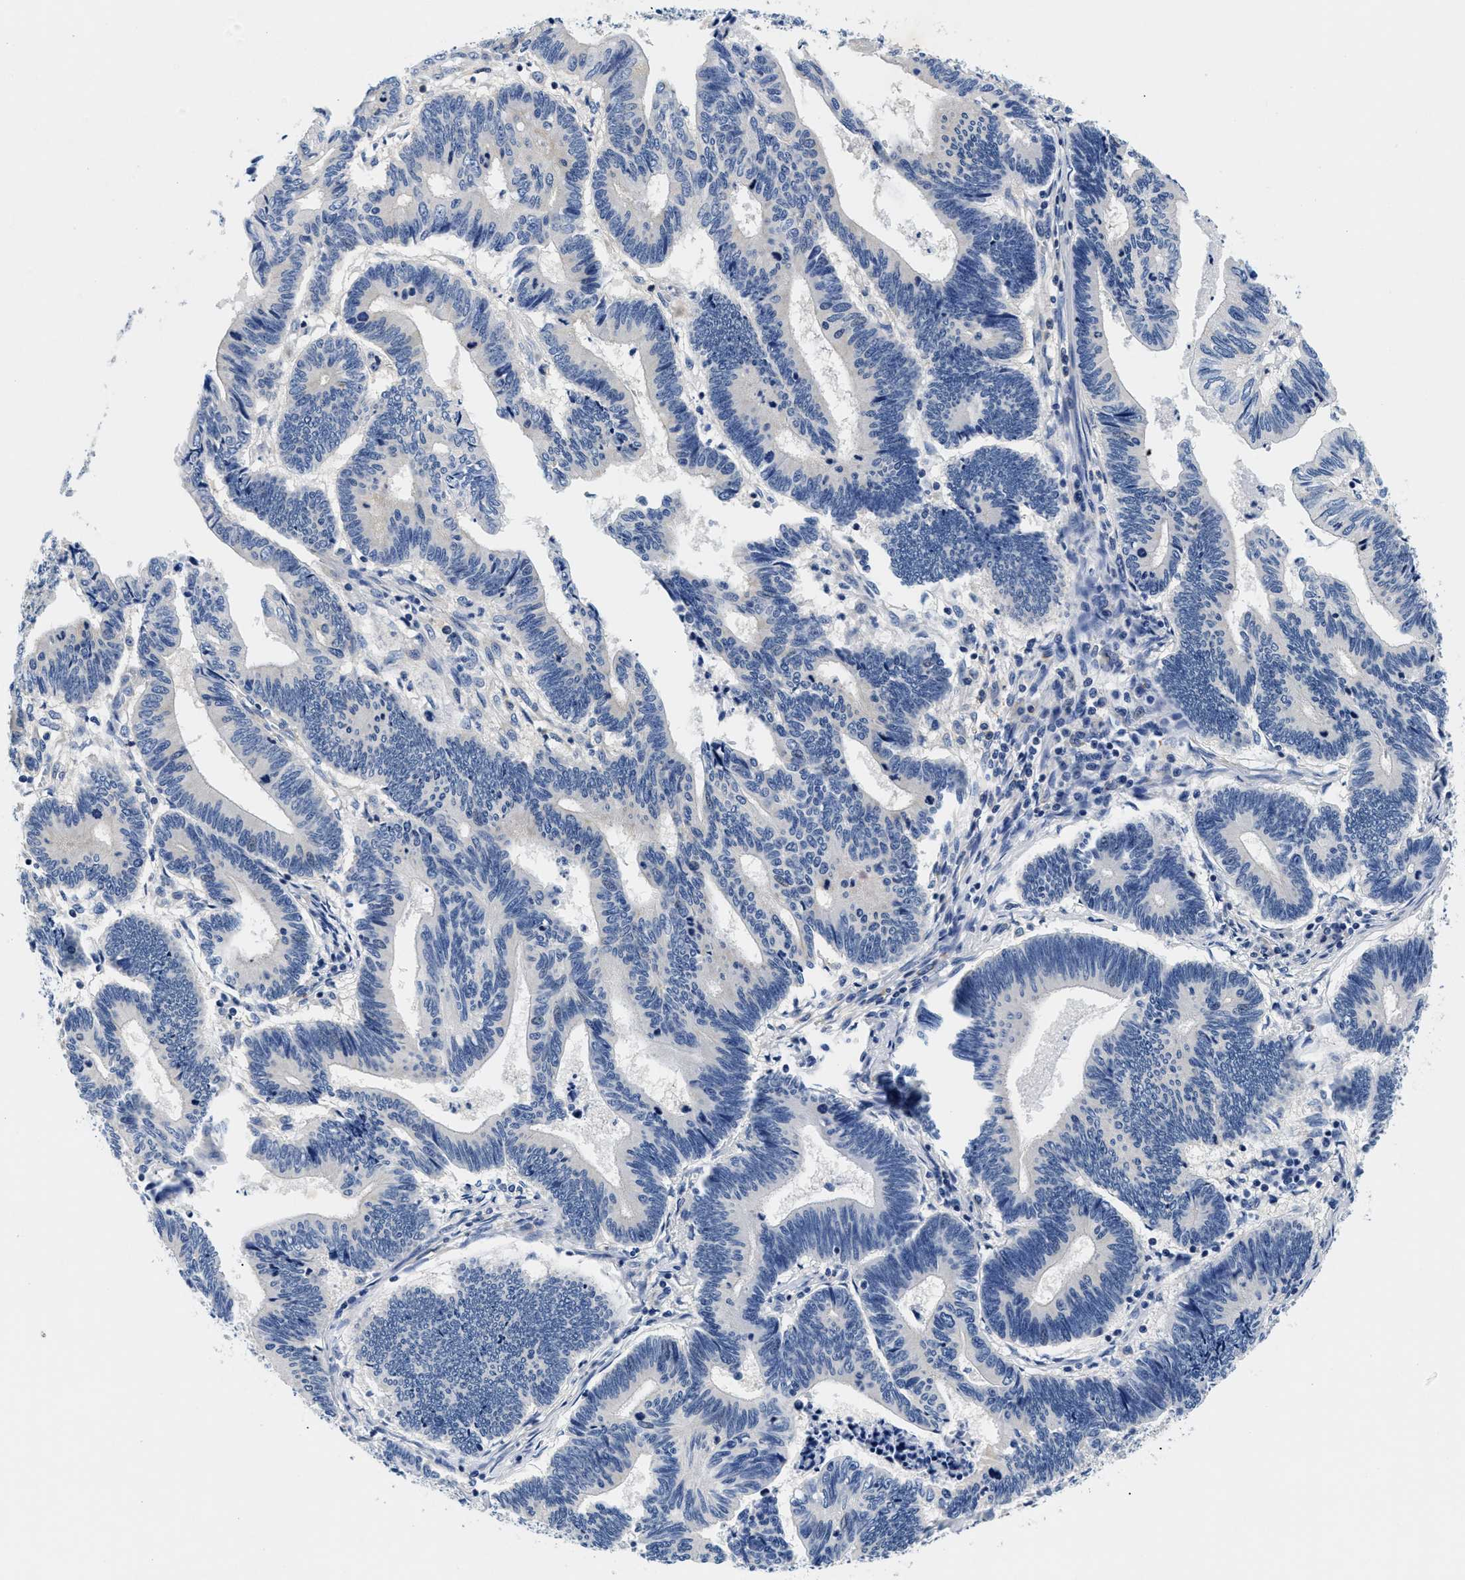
{"staining": {"intensity": "negative", "quantity": "none", "location": "none"}, "tissue": "pancreatic cancer", "cell_type": "Tumor cells", "image_type": "cancer", "snomed": [{"axis": "morphology", "description": "Adenocarcinoma, NOS"}, {"axis": "topography", "description": "Pancreas"}], "caption": "Image shows no significant protein expression in tumor cells of pancreatic cancer (adenocarcinoma).", "gene": "MEA1", "patient": {"sex": "female", "age": 70}}